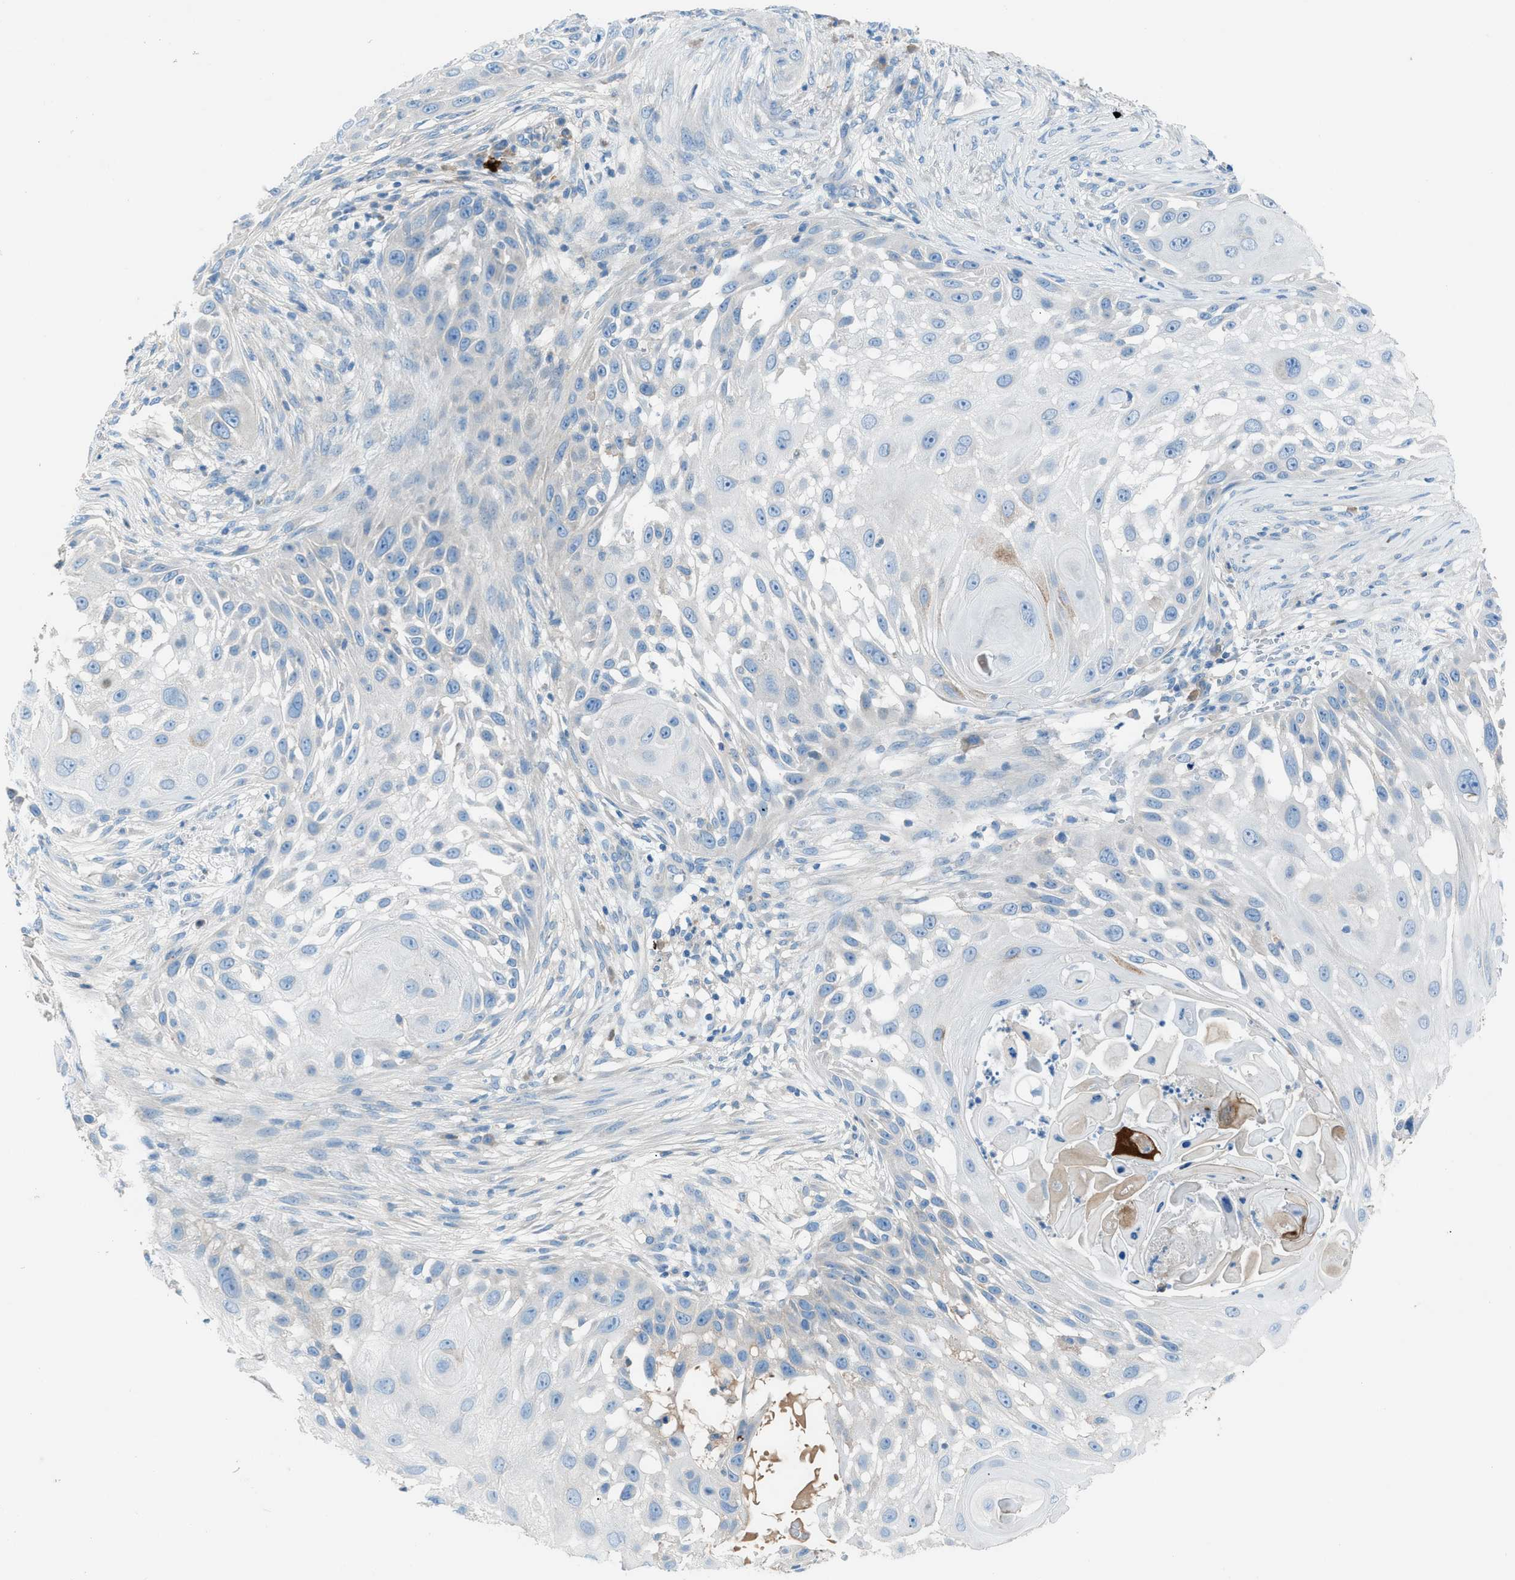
{"staining": {"intensity": "negative", "quantity": "none", "location": "none"}, "tissue": "skin cancer", "cell_type": "Tumor cells", "image_type": "cancer", "snomed": [{"axis": "morphology", "description": "Squamous cell carcinoma, NOS"}, {"axis": "topography", "description": "Skin"}], "caption": "Immunohistochemical staining of skin cancer exhibits no significant staining in tumor cells. (DAB IHC with hematoxylin counter stain).", "gene": "C5AR2", "patient": {"sex": "female", "age": 44}}